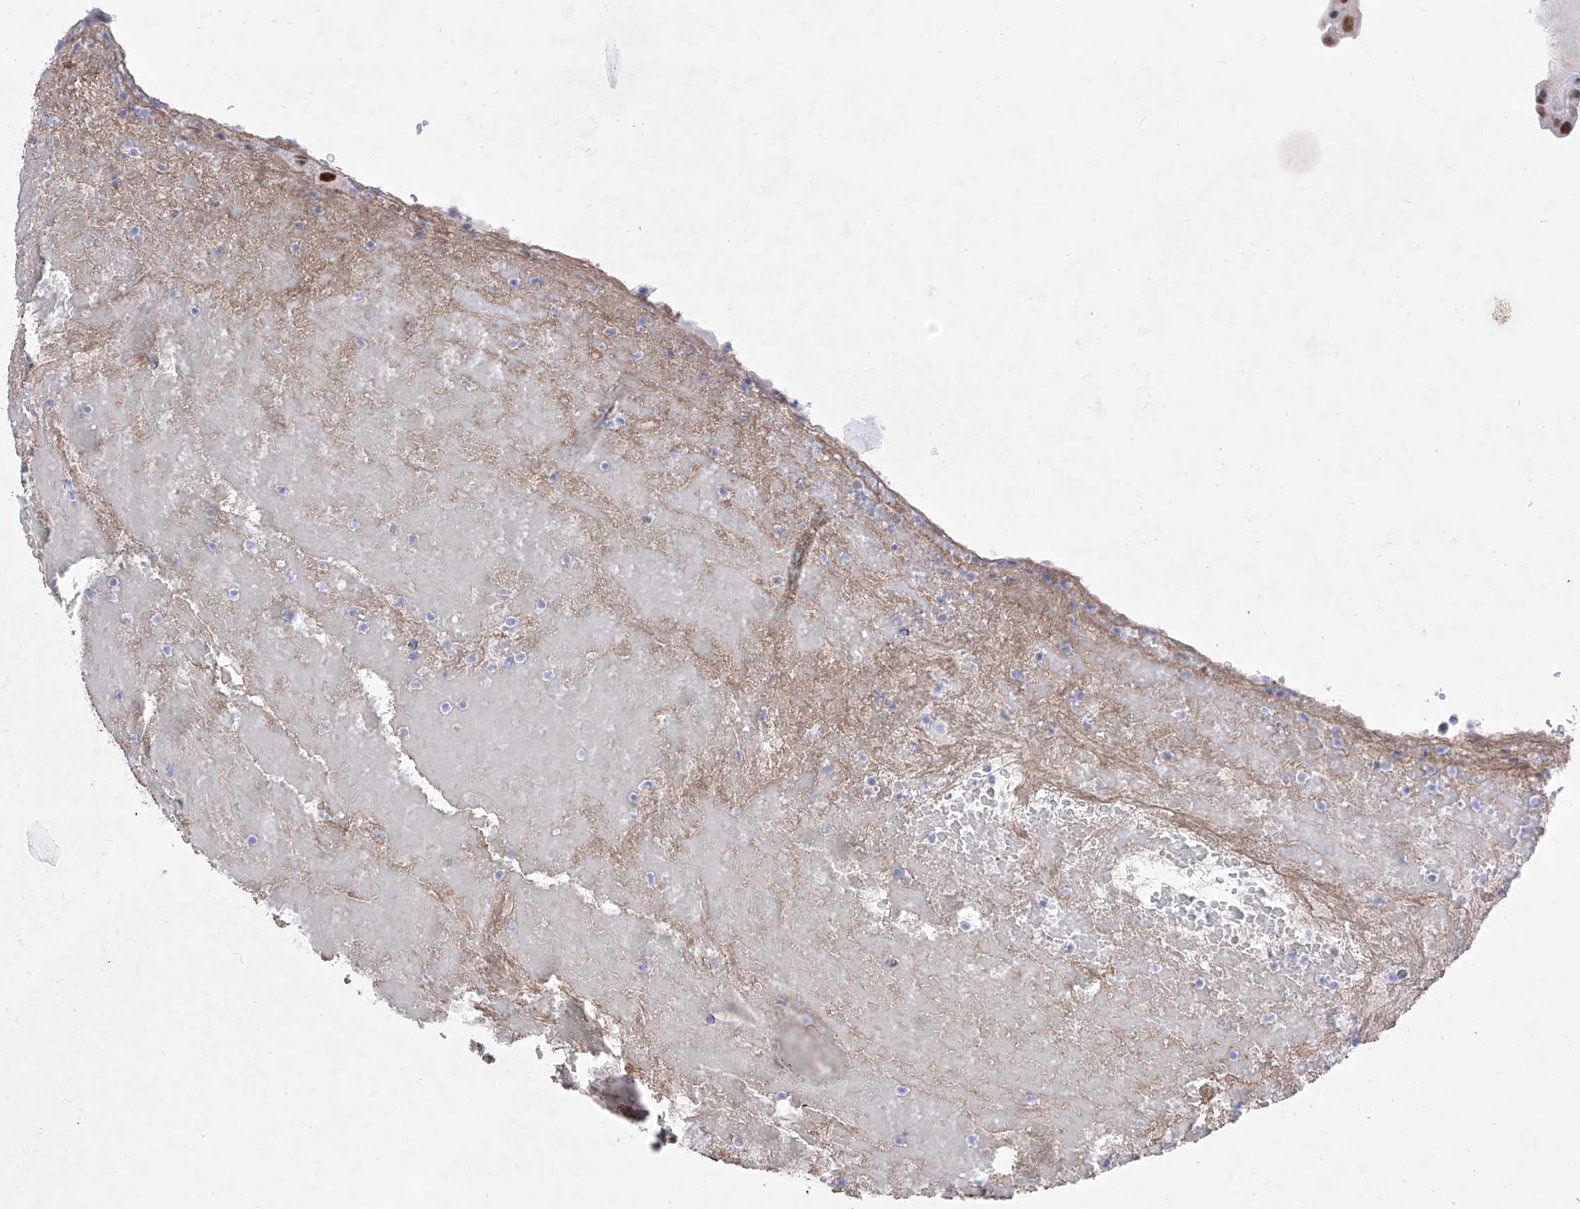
{"staining": {"intensity": "moderate", "quantity": ">75%", "location": "nuclear"}, "tissue": "thyroid cancer", "cell_type": "Tumor cells", "image_type": "cancer", "snomed": [{"axis": "morphology", "description": "Papillary adenocarcinoma, NOS"}, {"axis": "topography", "description": "Thyroid gland"}], "caption": "A micrograph of human thyroid papillary adenocarcinoma stained for a protein reveals moderate nuclear brown staining in tumor cells.", "gene": "ATN1", "patient": {"sex": "male", "age": 77}}